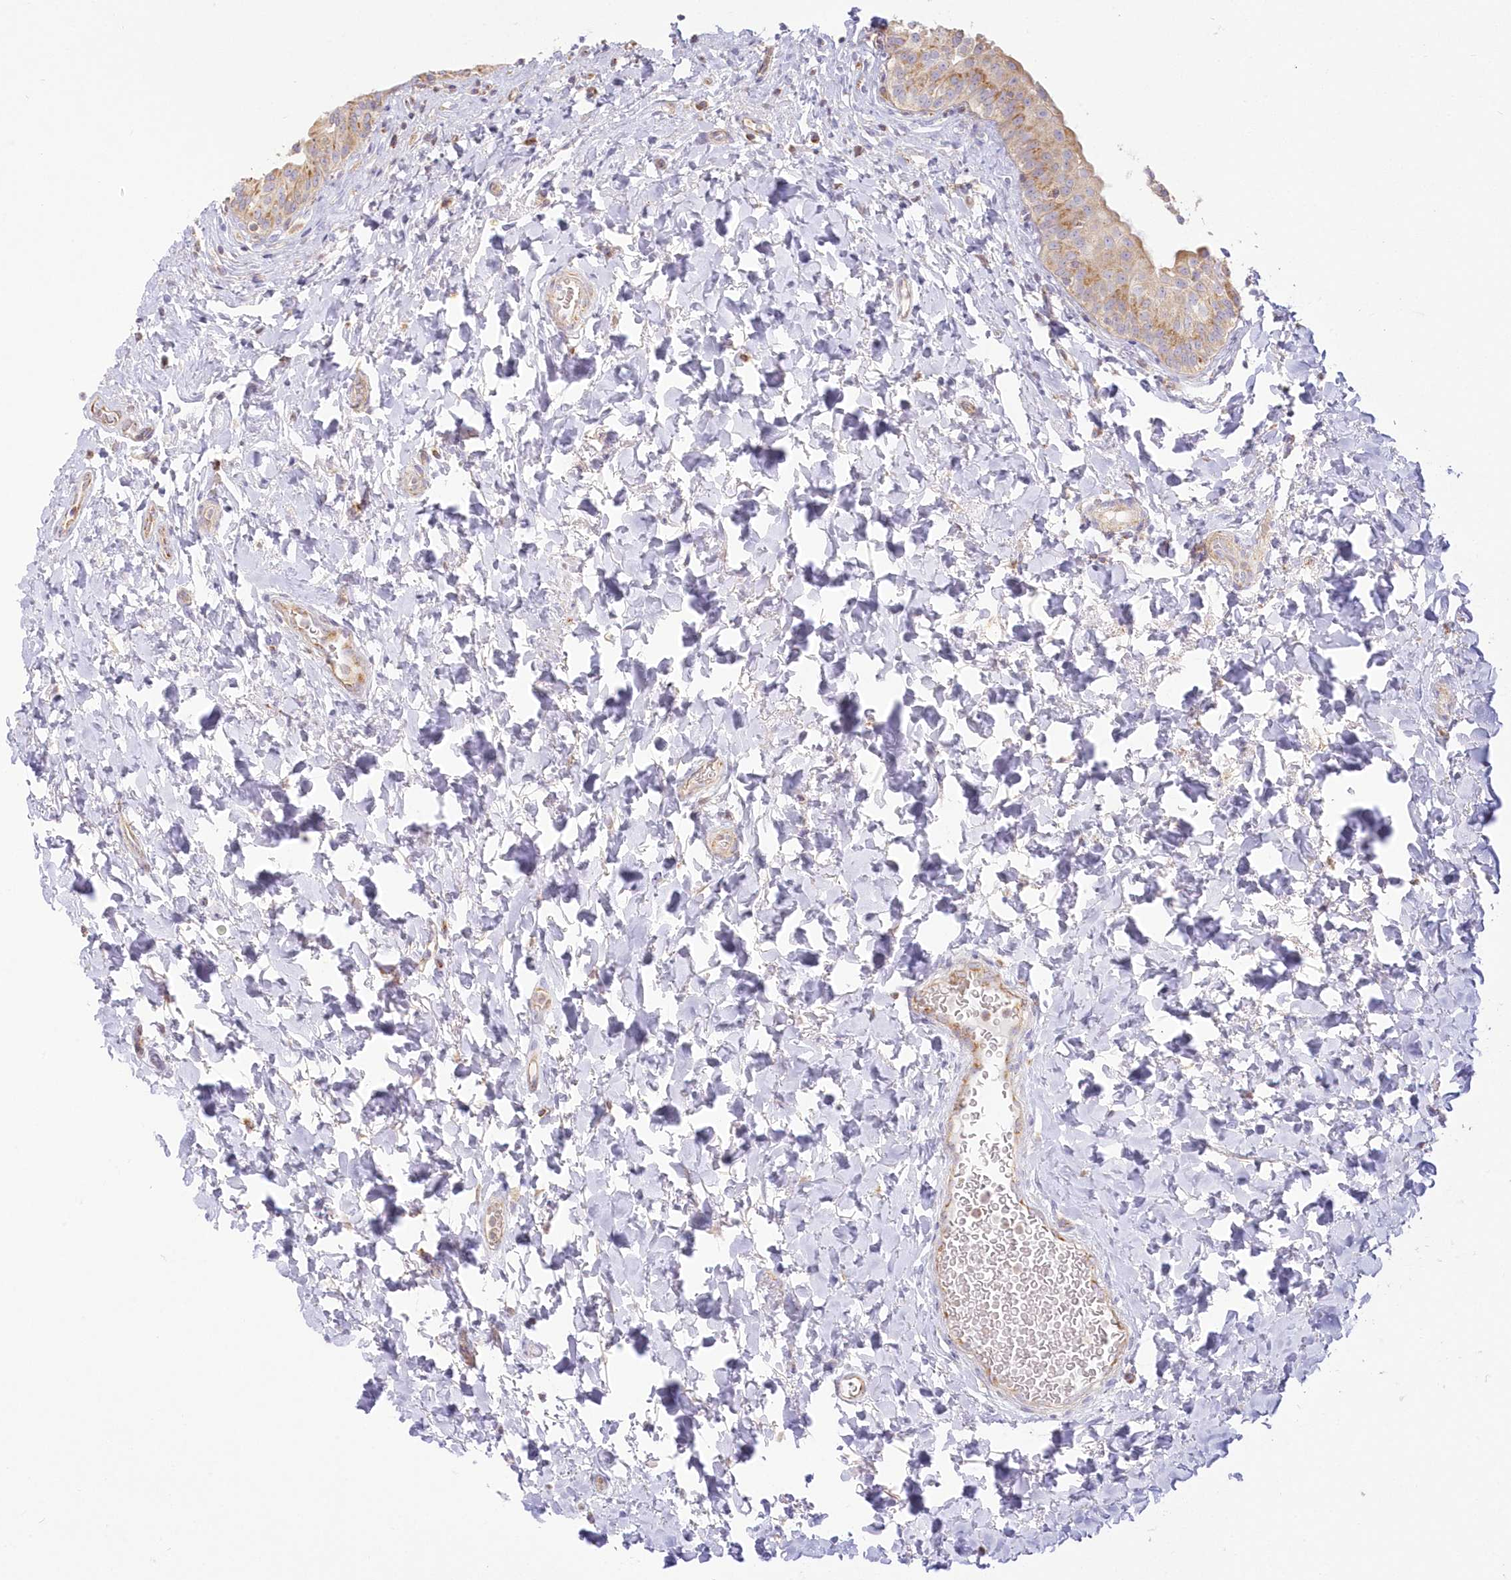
{"staining": {"intensity": "moderate", "quantity": "25%-75%", "location": "cytoplasmic/membranous"}, "tissue": "urinary bladder", "cell_type": "Urothelial cells", "image_type": "normal", "snomed": [{"axis": "morphology", "description": "Normal tissue, NOS"}, {"axis": "topography", "description": "Urinary bladder"}], "caption": "This image displays immunohistochemistry (IHC) staining of unremarkable urinary bladder, with medium moderate cytoplasmic/membranous positivity in about 25%-75% of urothelial cells.", "gene": "TBC1D14", "patient": {"sex": "male", "age": 83}}